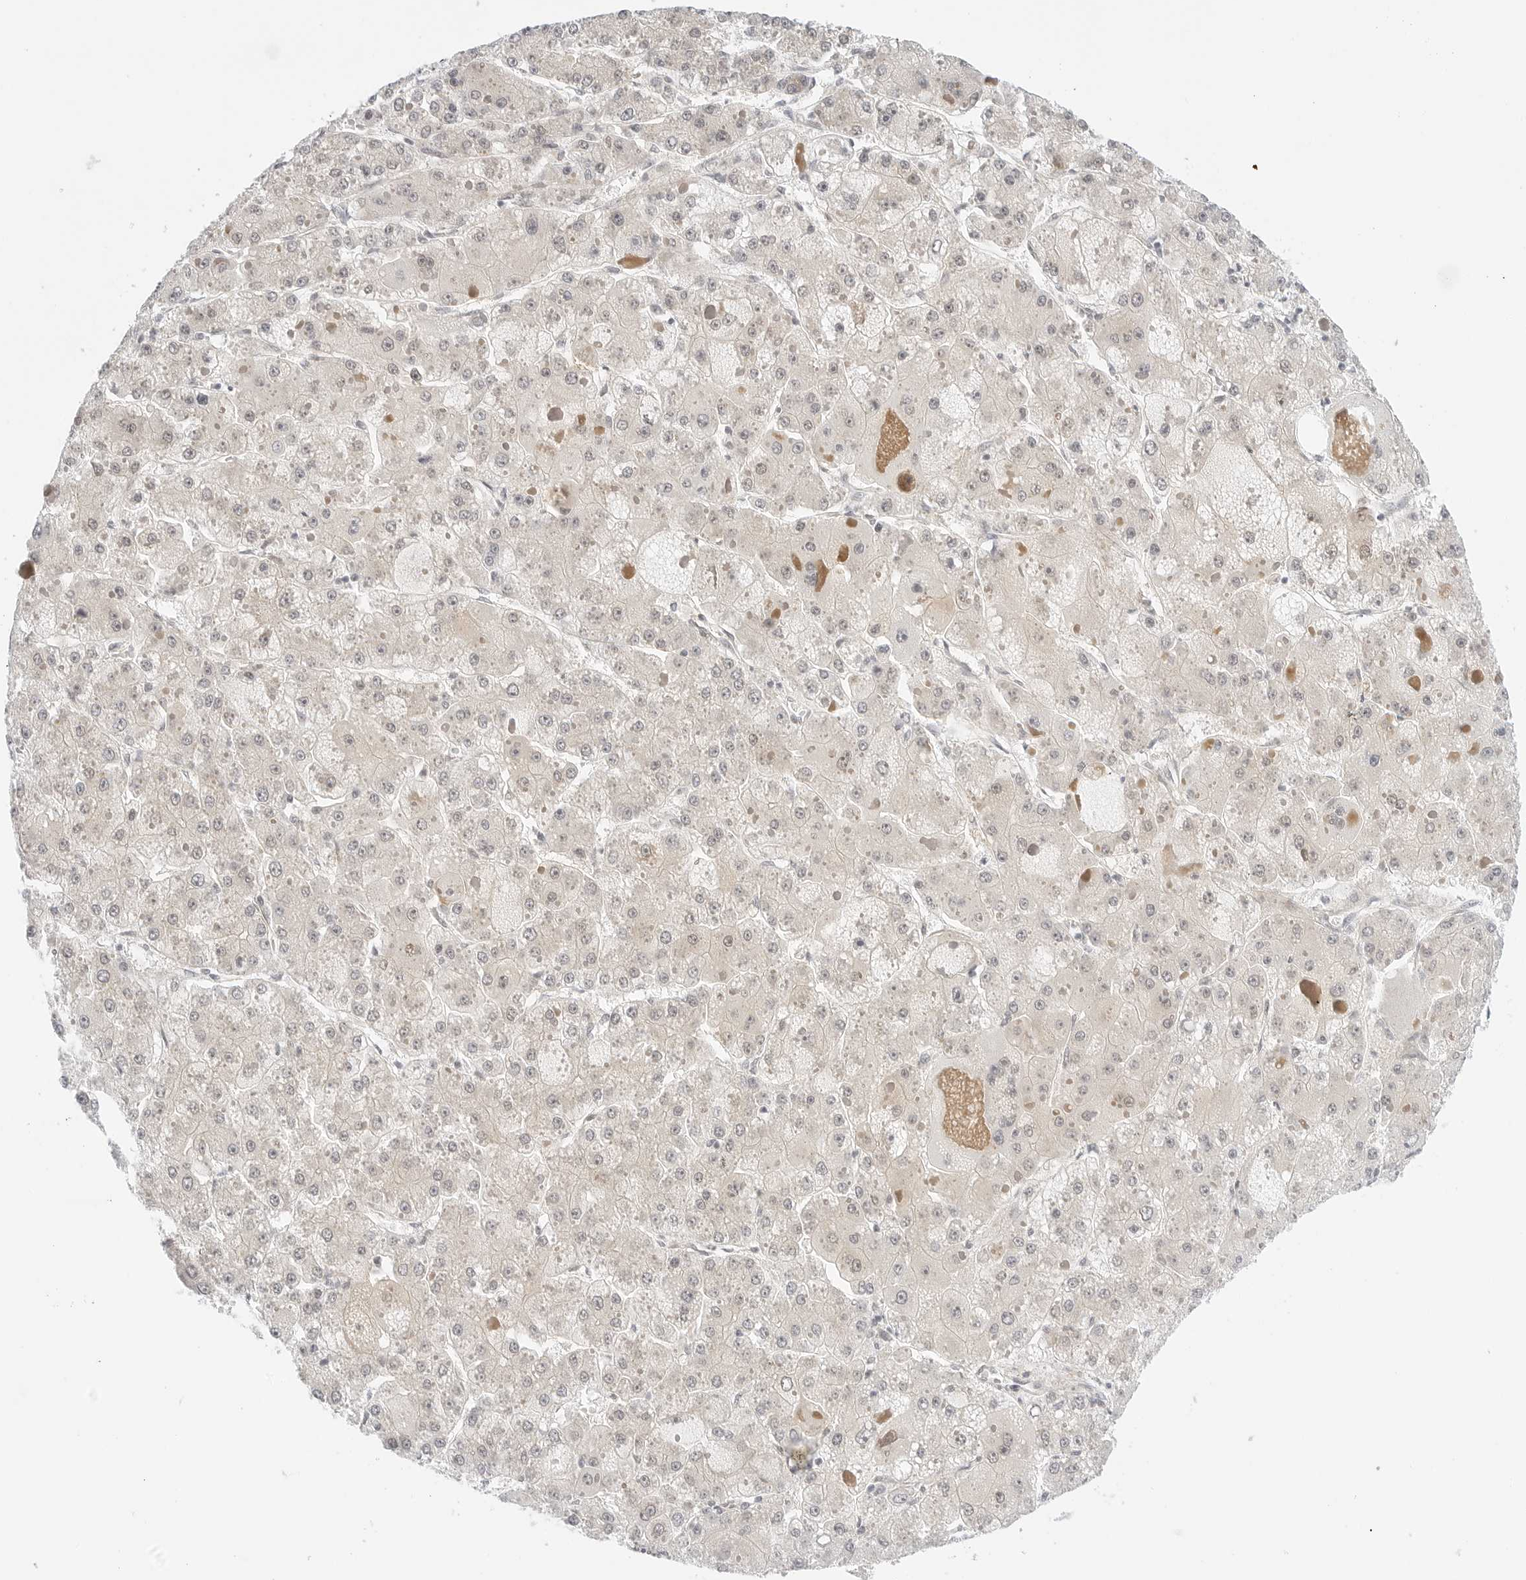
{"staining": {"intensity": "negative", "quantity": "none", "location": "none"}, "tissue": "liver cancer", "cell_type": "Tumor cells", "image_type": "cancer", "snomed": [{"axis": "morphology", "description": "Carcinoma, Hepatocellular, NOS"}, {"axis": "topography", "description": "Liver"}], "caption": "Human hepatocellular carcinoma (liver) stained for a protein using IHC exhibits no positivity in tumor cells.", "gene": "TCP1", "patient": {"sex": "female", "age": 73}}